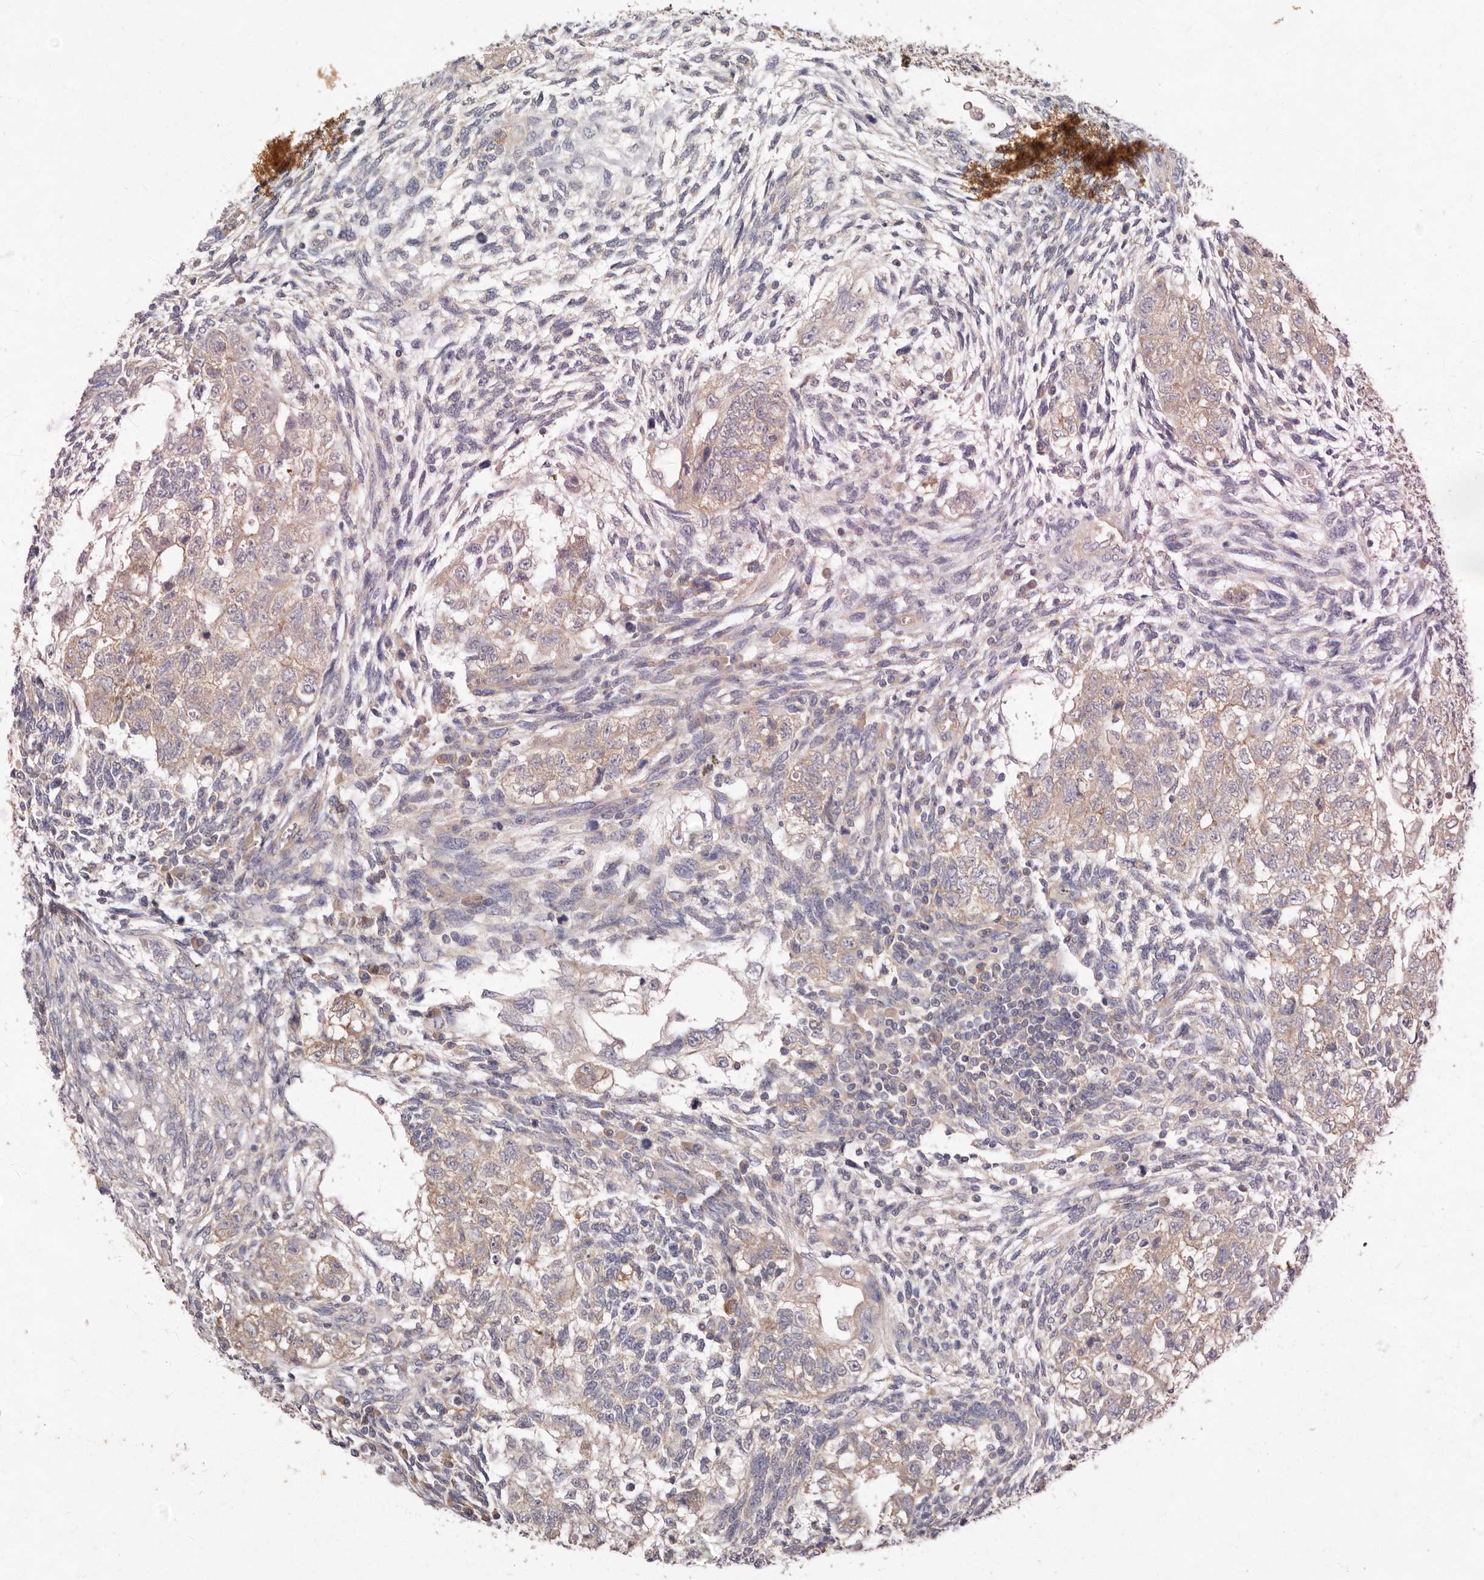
{"staining": {"intensity": "weak", "quantity": ">75%", "location": "cytoplasmic/membranous"}, "tissue": "testis cancer", "cell_type": "Tumor cells", "image_type": "cancer", "snomed": [{"axis": "morphology", "description": "Carcinoma, Embryonal, NOS"}, {"axis": "topography", "description": "Testis"}], "caption": "Testis cancer stained with a protein marker displays weak staining in tumor cells.", "gene": "FAM167B", "patient": {"sex": "male", "age": 37}}